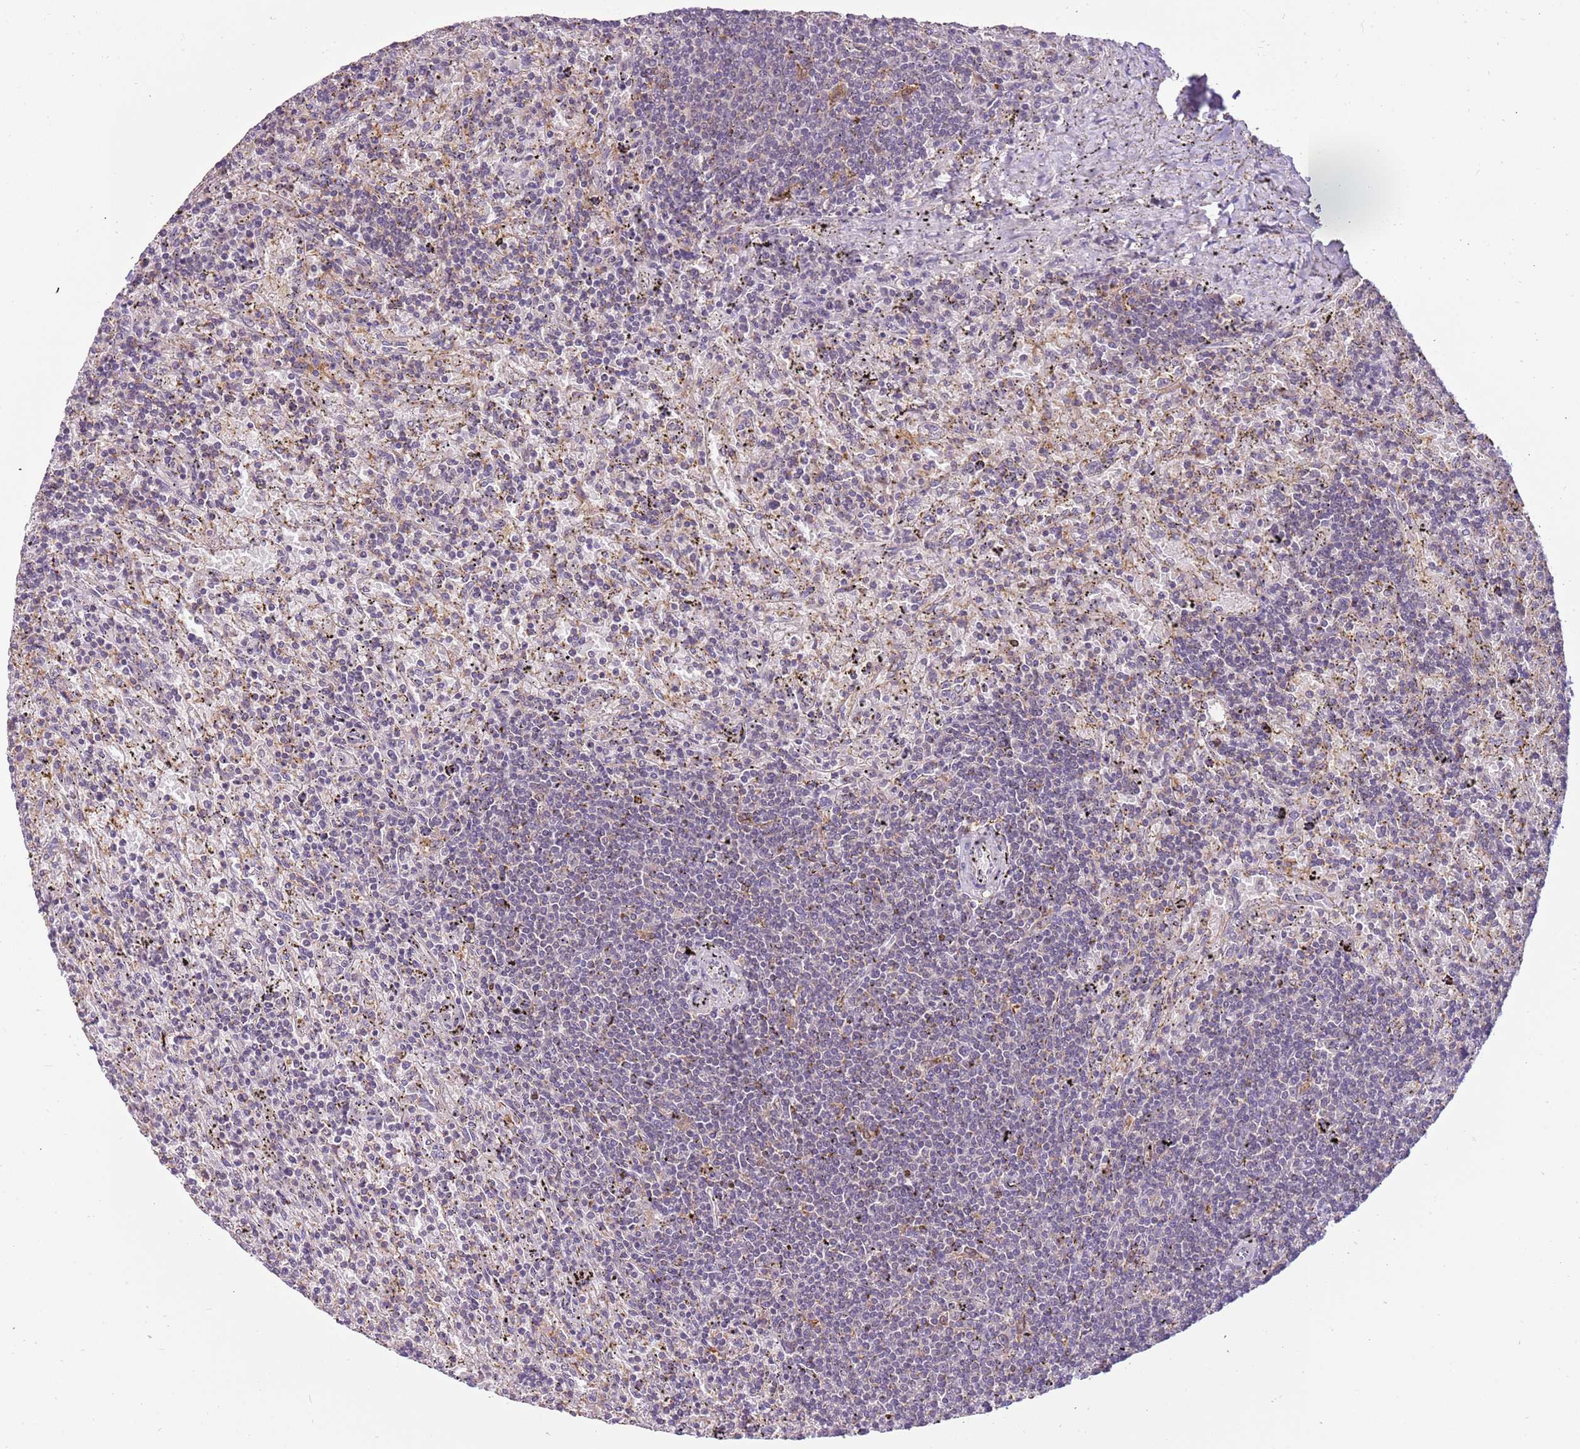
{"staining": {"intensity": "negative", "quantity": "none", "location": "none"}, "tissue": "lymphoma", "cell_type": "Tumor cells", "image_type": "cancer", "snomed": [{"axis": "morphology", "description": "Malignant lymphoma, non-Hodgkin's type, Low grade"}, {"axis": "topography", "description": "Spleen"}], "caption": "A high-resolution image shows immunohistochemistry staining of low-grade malignant lymphoma, non-Hodgkin's type, which shows no significant positivity in tumor cells.", "gene": "CAPN7", "patient": {"sex": "male", "age": 76}}